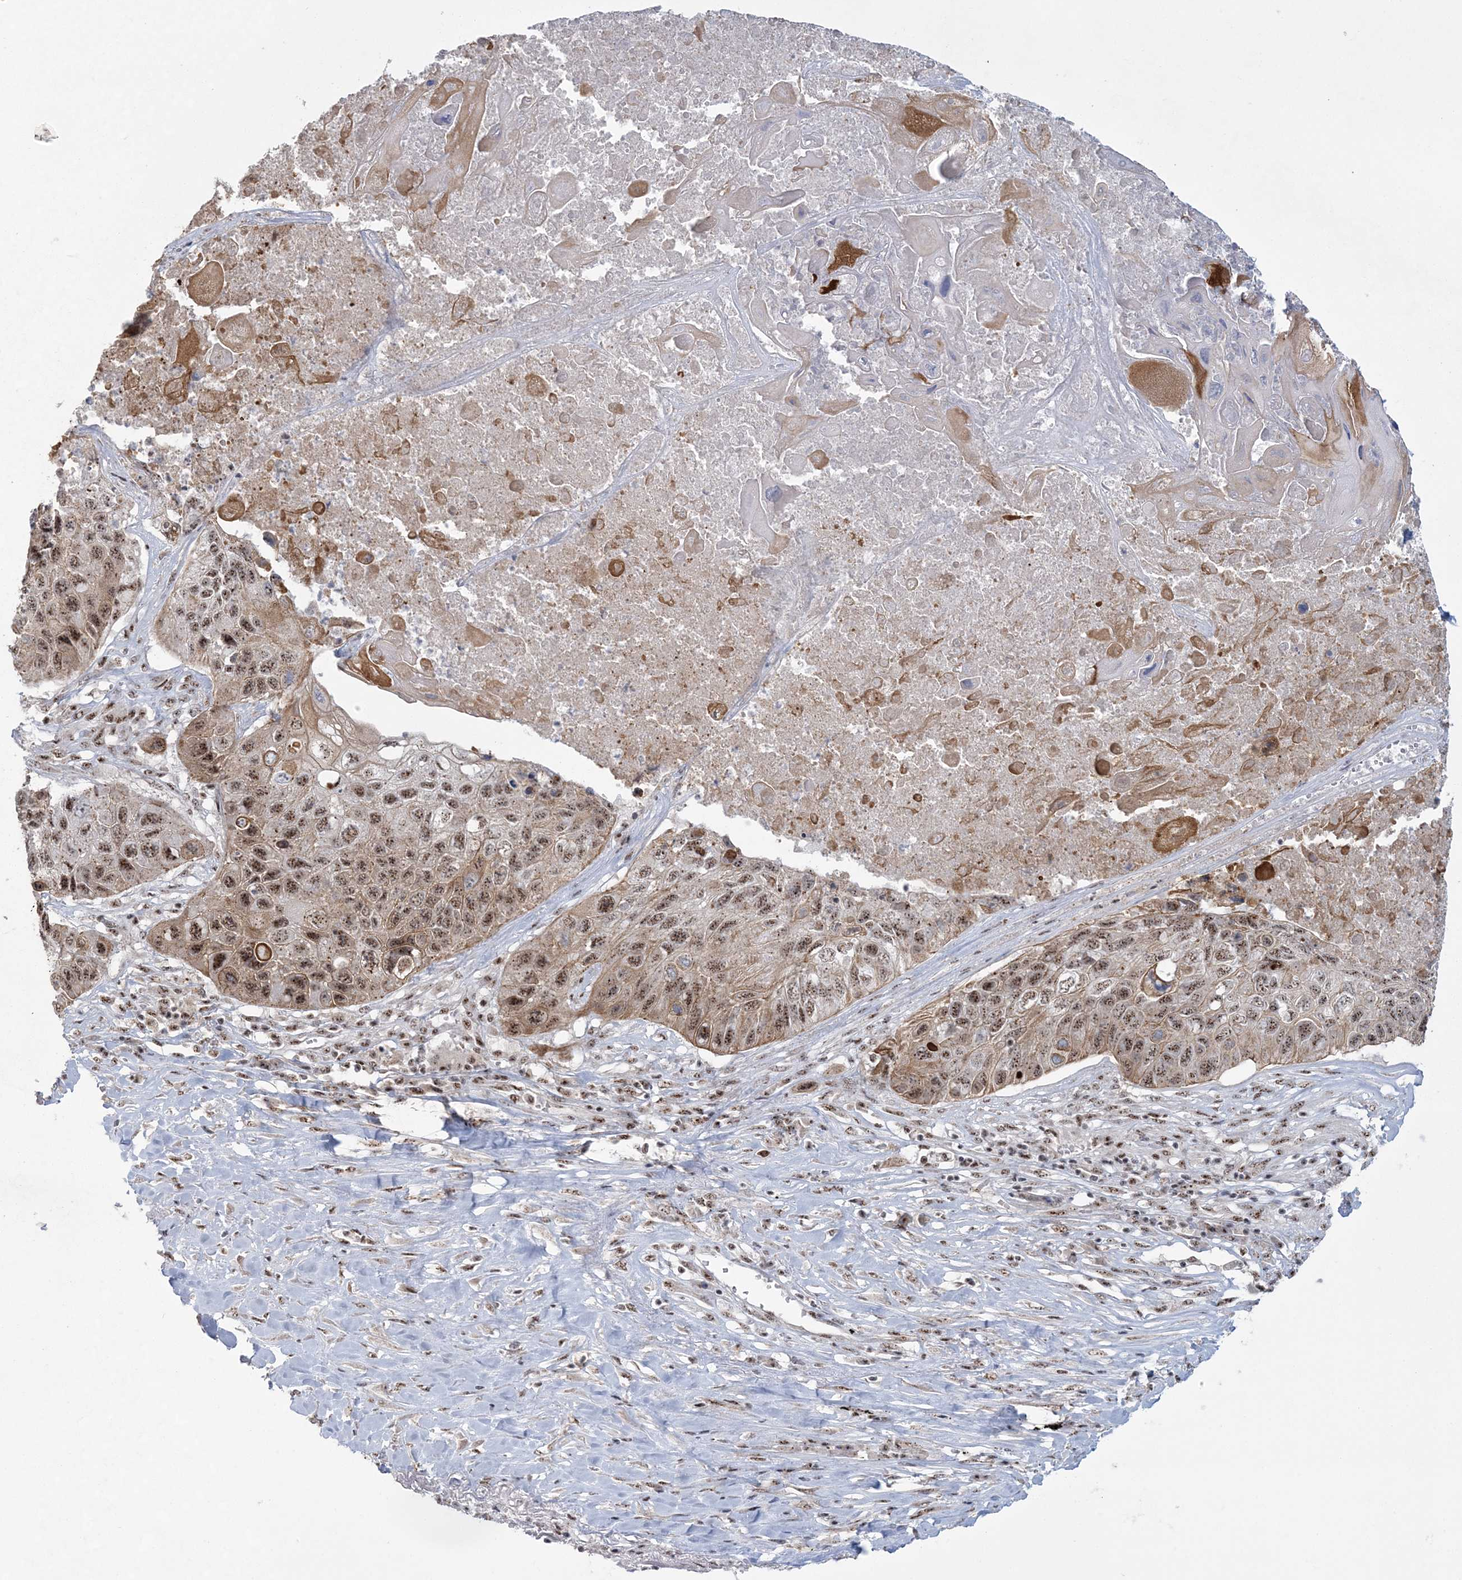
{"staining": {"intensity": "moderate", "quantity": ">75%", "location": "cytoplasmic/membranous,nuclear"}, "tissue": "lung cancer", "cell_type": "Tumor cells", "image_type": "cancer", "snomed": [{"axis": "morphology", "description": "Squamous cell carcinoma, NOS"}, {"axis": "topography", "description": "Lung"}], "caption": "The immunohistochemical stain highlights moderate cytoplasmic/membranous and nuclear positivity in tumor cells of lung squamous cell carcinoma tissue.", "gene": "KDM6B", "patient": {"sex": "male", "age": 61}}